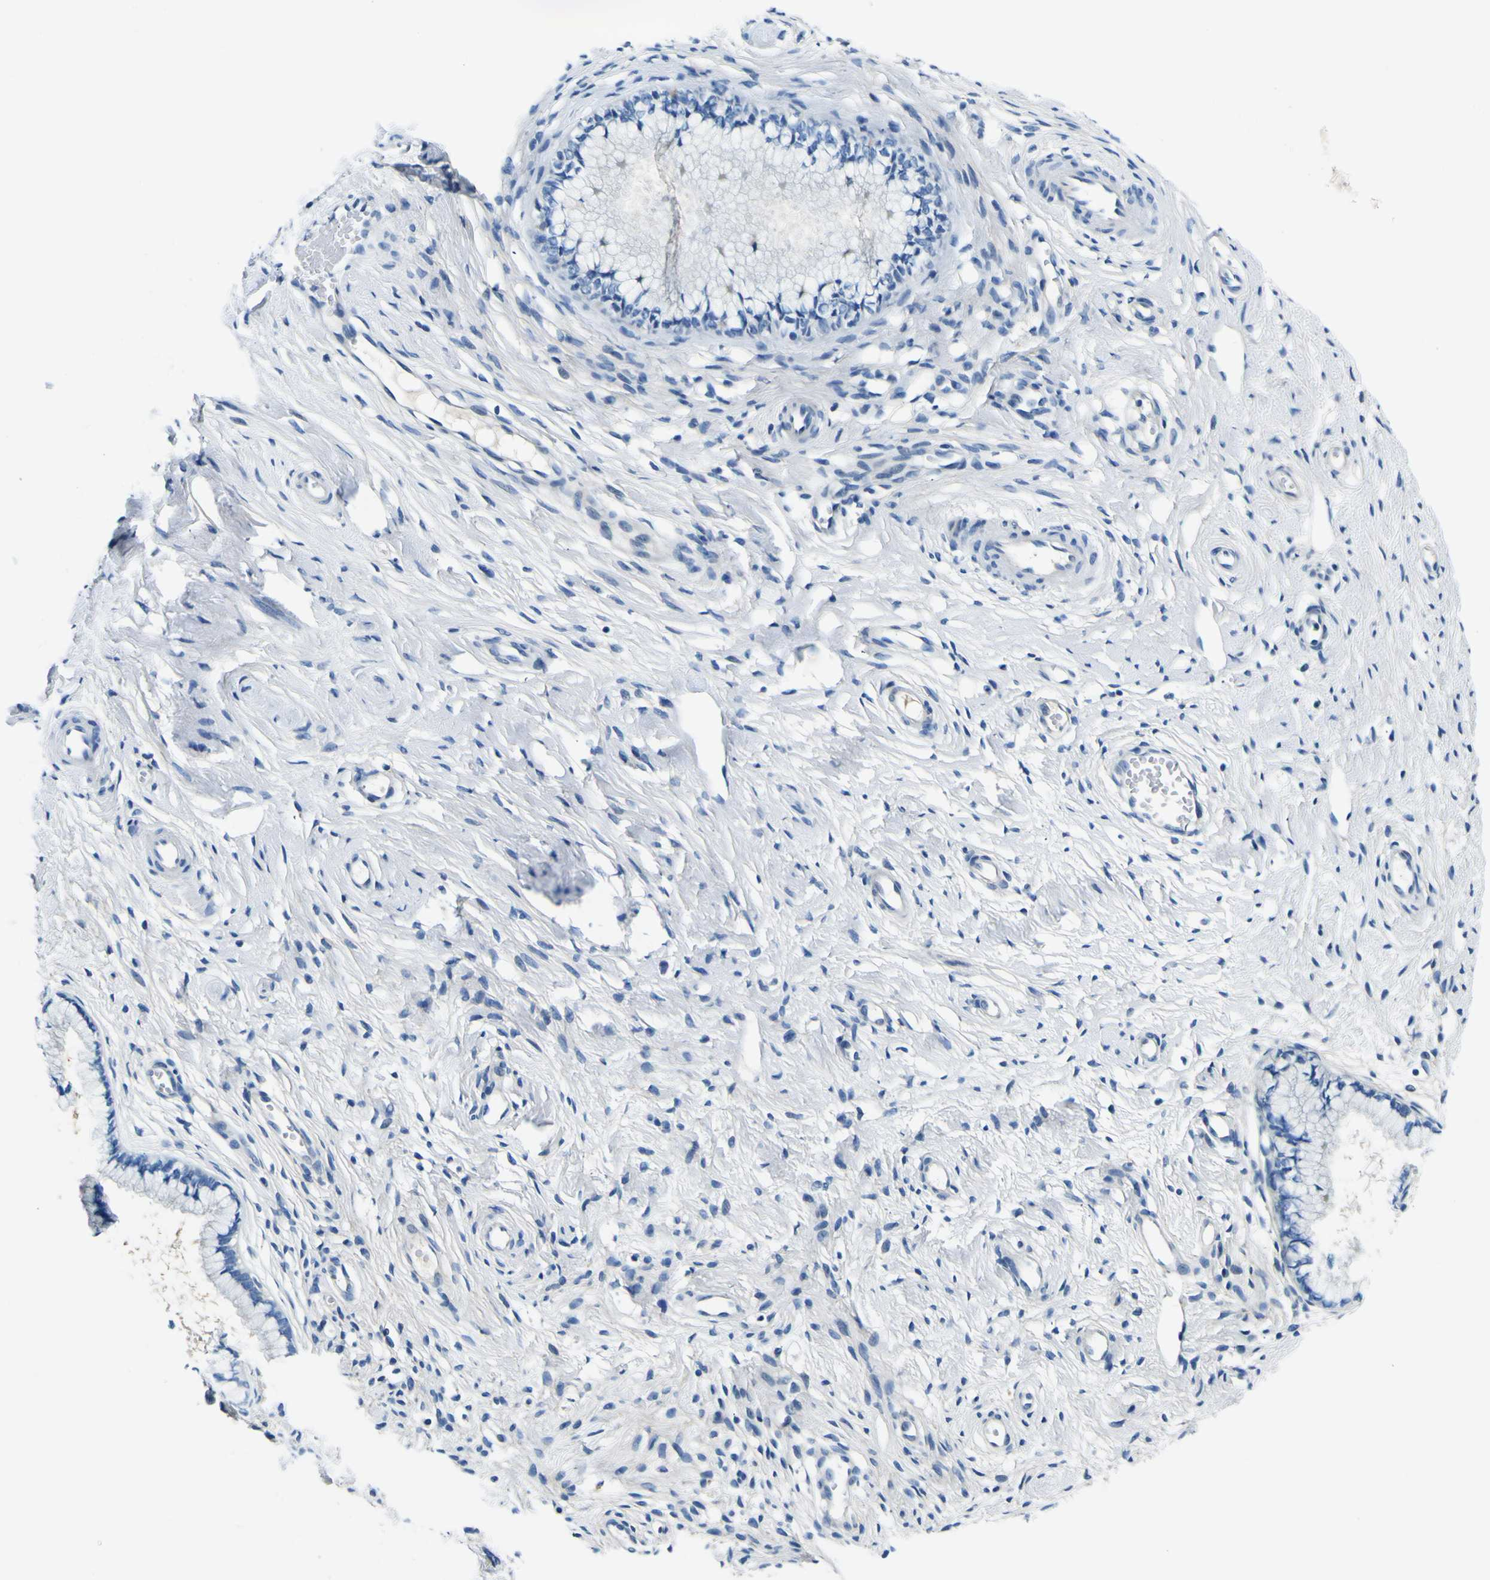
{"staining": {"intensity": "negative", "quantity": "none", "location": "none"}, "tissue": "cervix", "cell_type": "Glandular cells", "image_type": "normal", "snomed": [{"axis": "morphology", "description": "Normal tissue, NOS"}, {"axis": "topography", "description": "Cervix"}], "caption": "IHC of unremarkable cervix demonstrates no expression in glandular cells.", "gene": "ADGRA2", "patient": {"sex": "female", "age": 65}}